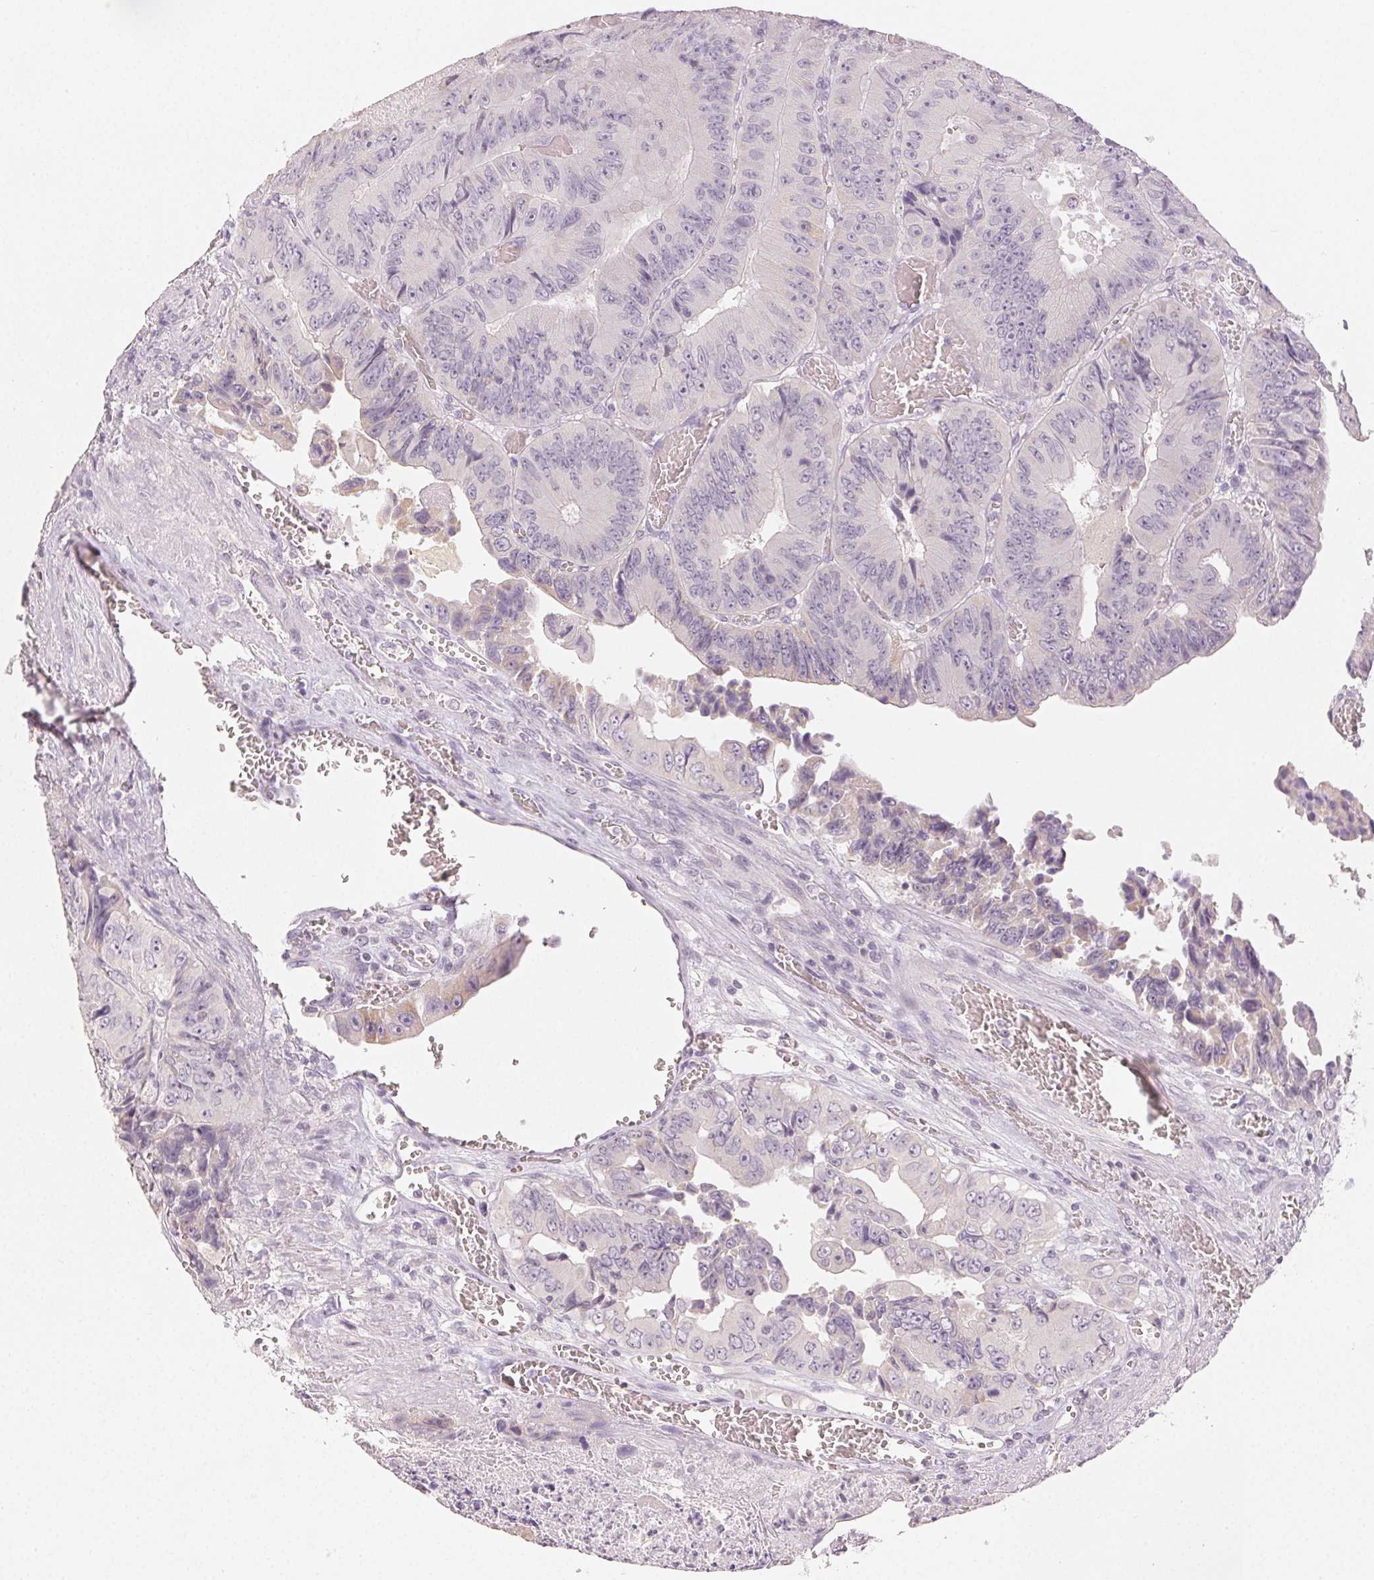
{"staining": {"intensity": "negative", "quantity": "none", "location": "none"}, "tissue": "colorectal cancer", "cell_type": "Tumor cells", "image_type": "cancer", "snomed": [{"axis": "morphology", "description": "Adenocarcinoma, NOS"}, {"axis": "topography", "description": "Colon"}], "caption": "Tumor cells are negative for brown protein staining in colorectal cancer.", "gene": "LVRN", "patient": {"sex": "female", "age": 84}}